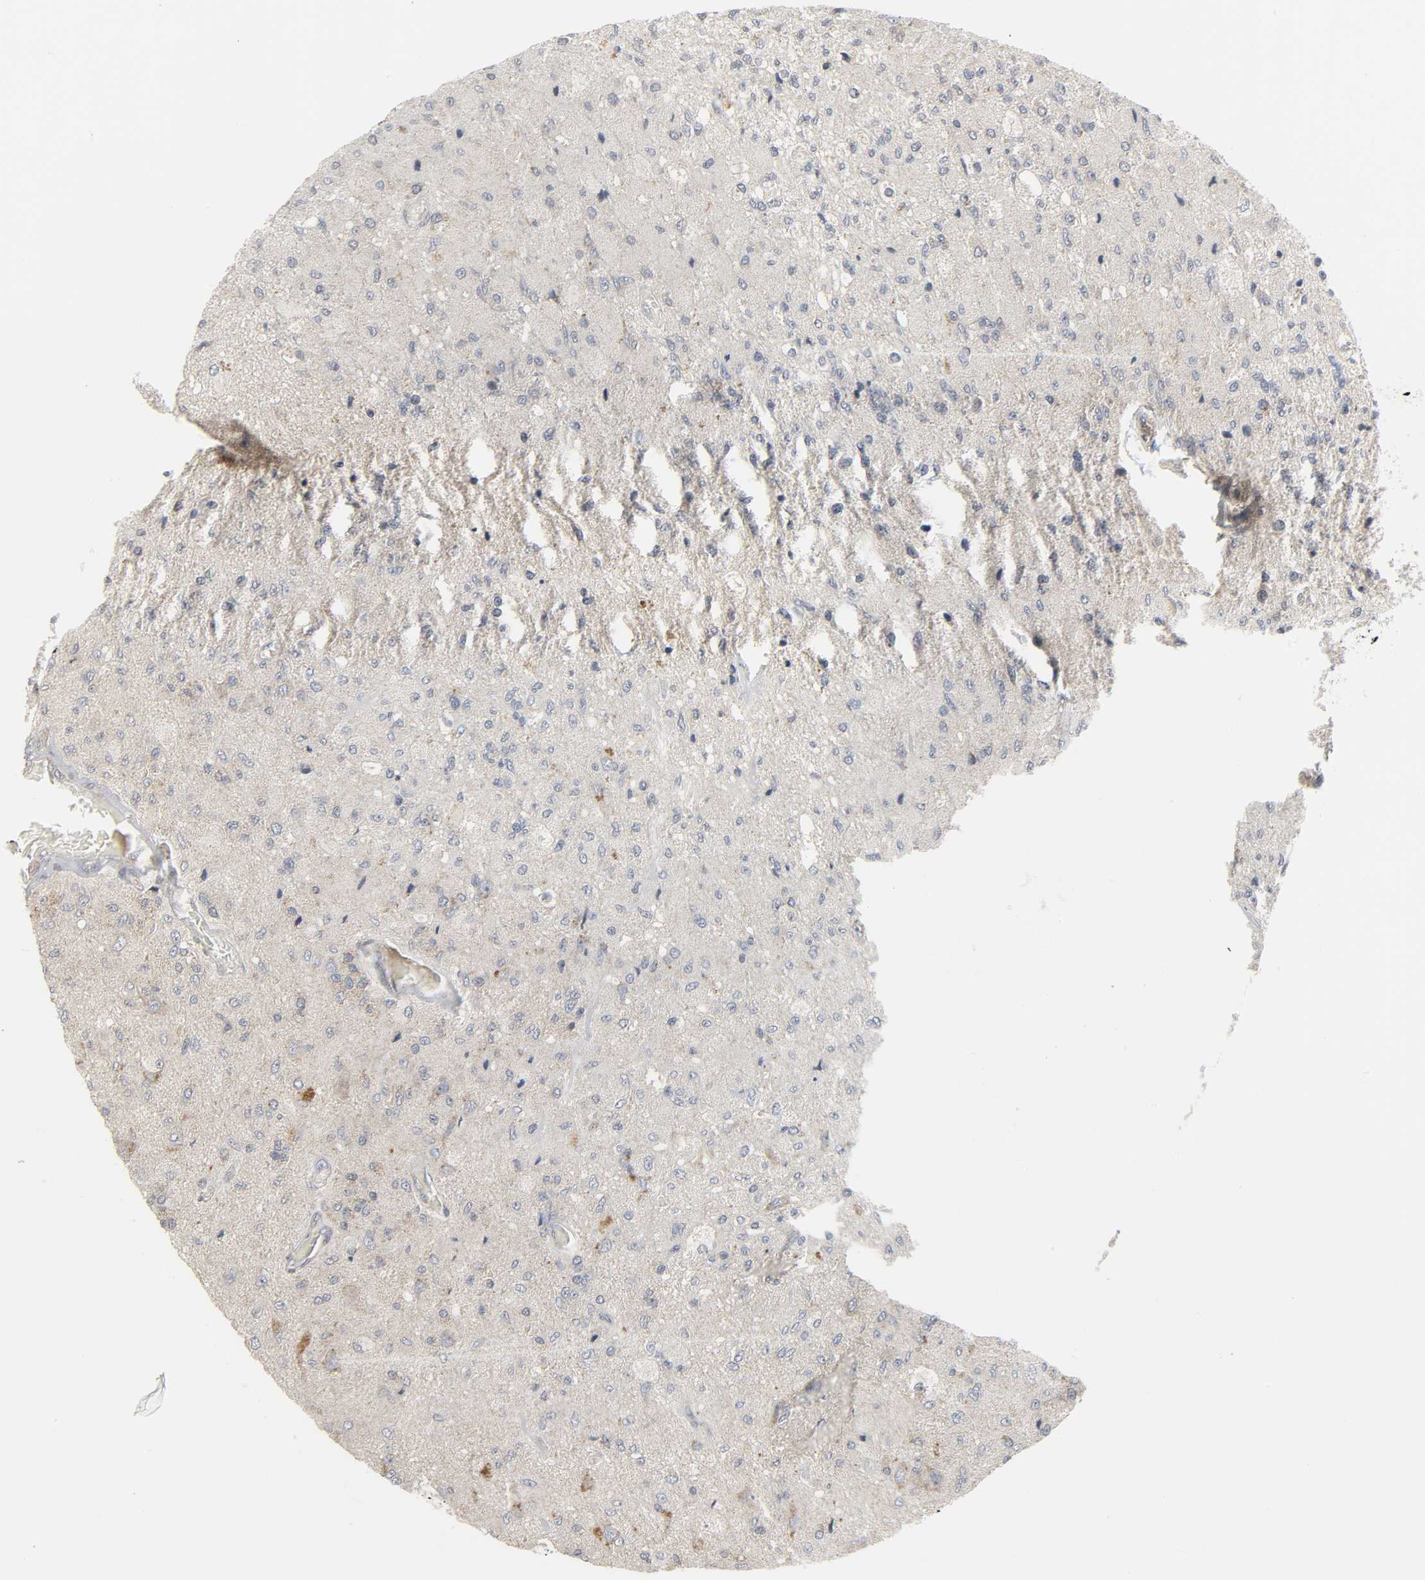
{"staining": {"intensity": "moderate", "quantity": "<25%", "location": "cytoplasmic/membranous"}, "tissue": "glioma", "cell_type": "Tumor cells", "image_type": "cancer", "snomed": [{"axis": "morphology", "description": "Normal tissue, NOS"}, {"axis": "morphology", "description": "Glioma, malignant, High grade"}, {"axis": "topography", "description": "Cerebral cortex"}], "caption": "Immunohistochemical staining of glioma exhibits low levels of moderate cytoplasmic/membranous protein positivity in about <25% of tumor cells.", "gene": "CLIP1", "patient": {"sex": "male", "age": 77}}